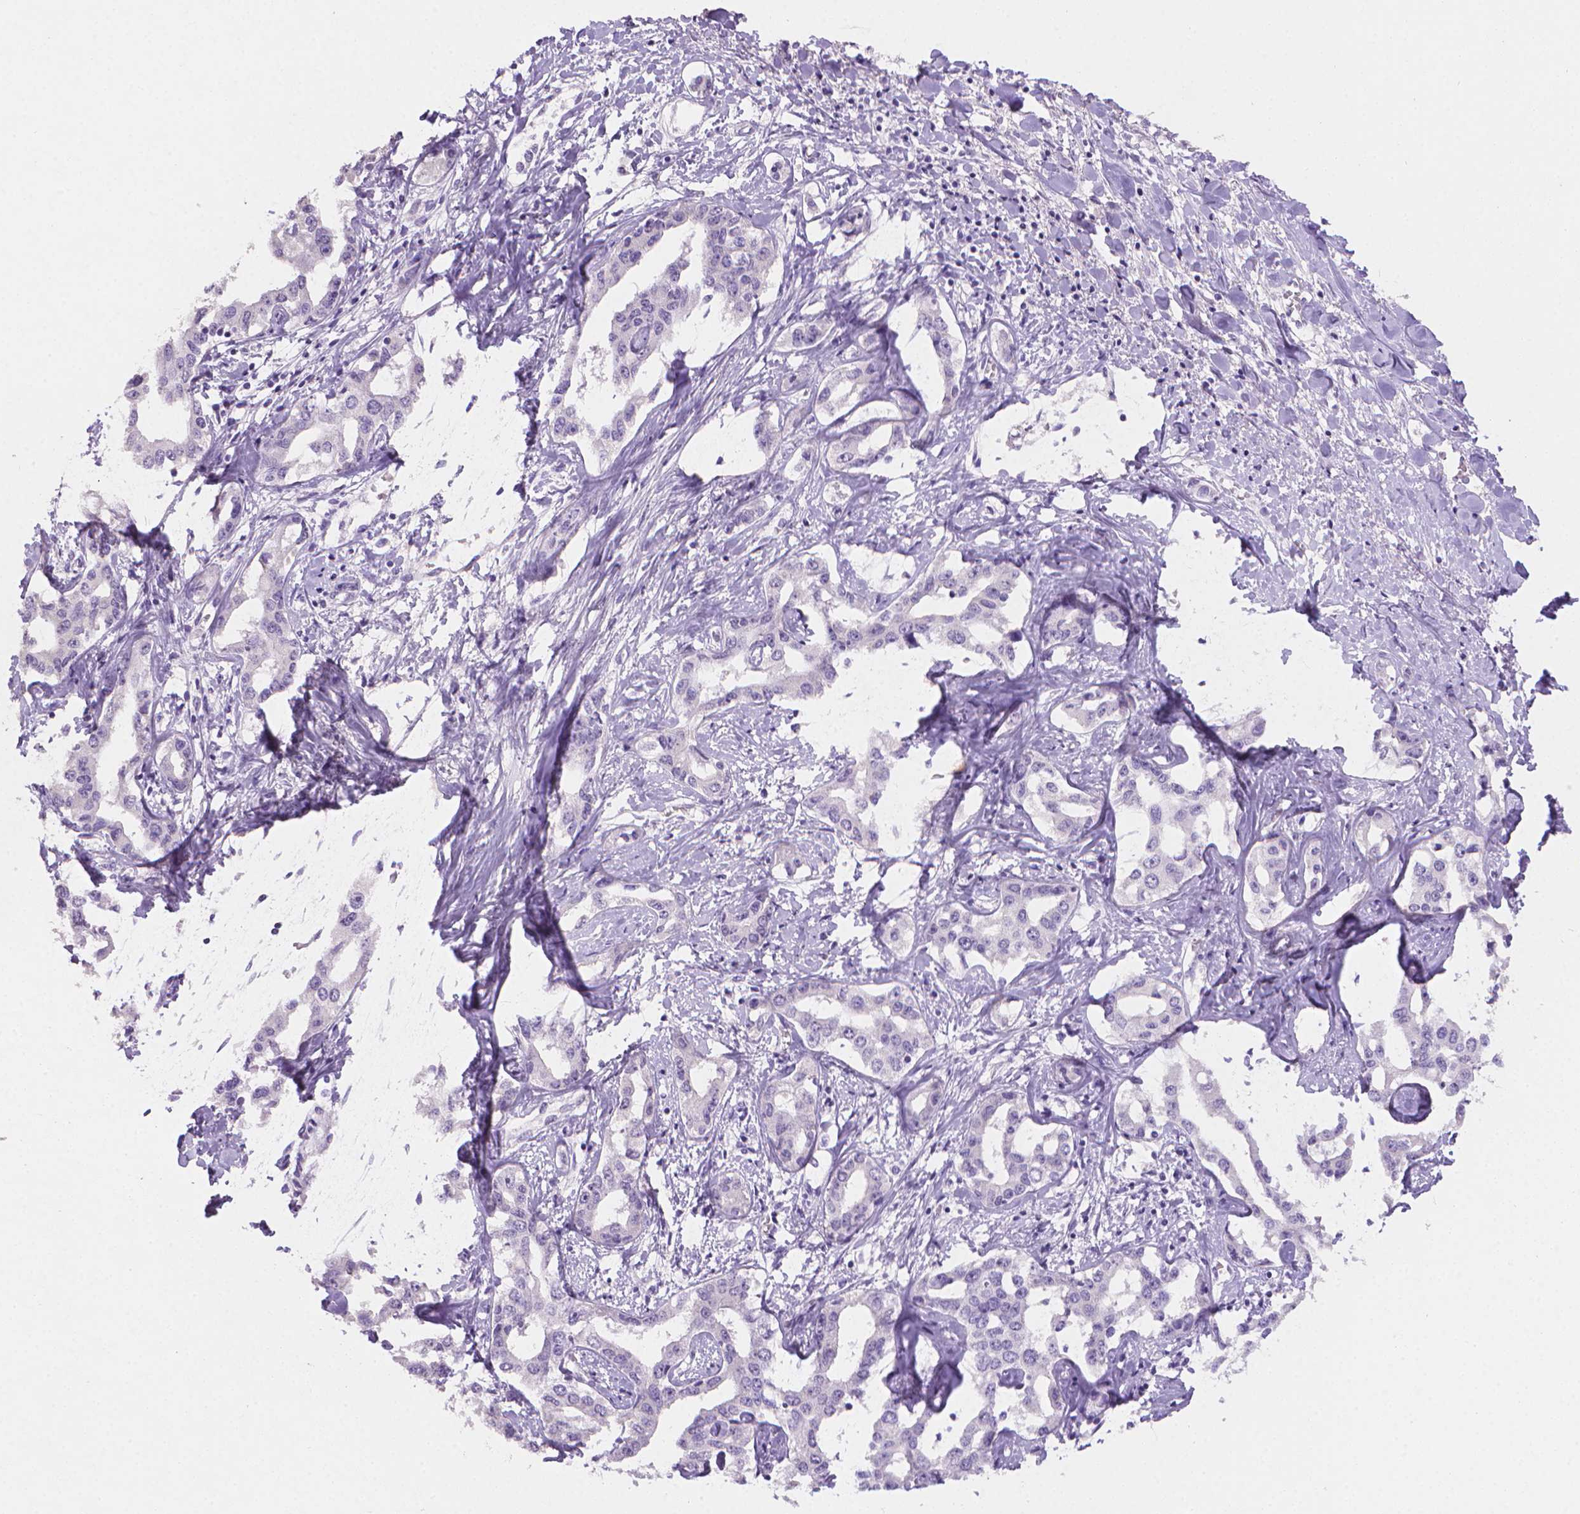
{"staining": {"intensity": "negative", "quantity": "none", "location": "none"}, "tissue": "liver cancer", "cell_type": "Tumor cells", "image_type": "cancer", "snomed": [{"axis": "morphology", "description": "Cholangiocarcinoma"}, {"axis": "topography", "description": "Liver"}], "caption": "This is a micrograph of immunohistochemistry (IHC) staining of liver cancer, which shows no expression in tumor cells. Brightfield microscopy of IHC stained with DAB (brown) and hematoxylin (blue), captured at high magnification.", "gene": "TNNI2", "patient": {"sex": "male", "age": 59}}